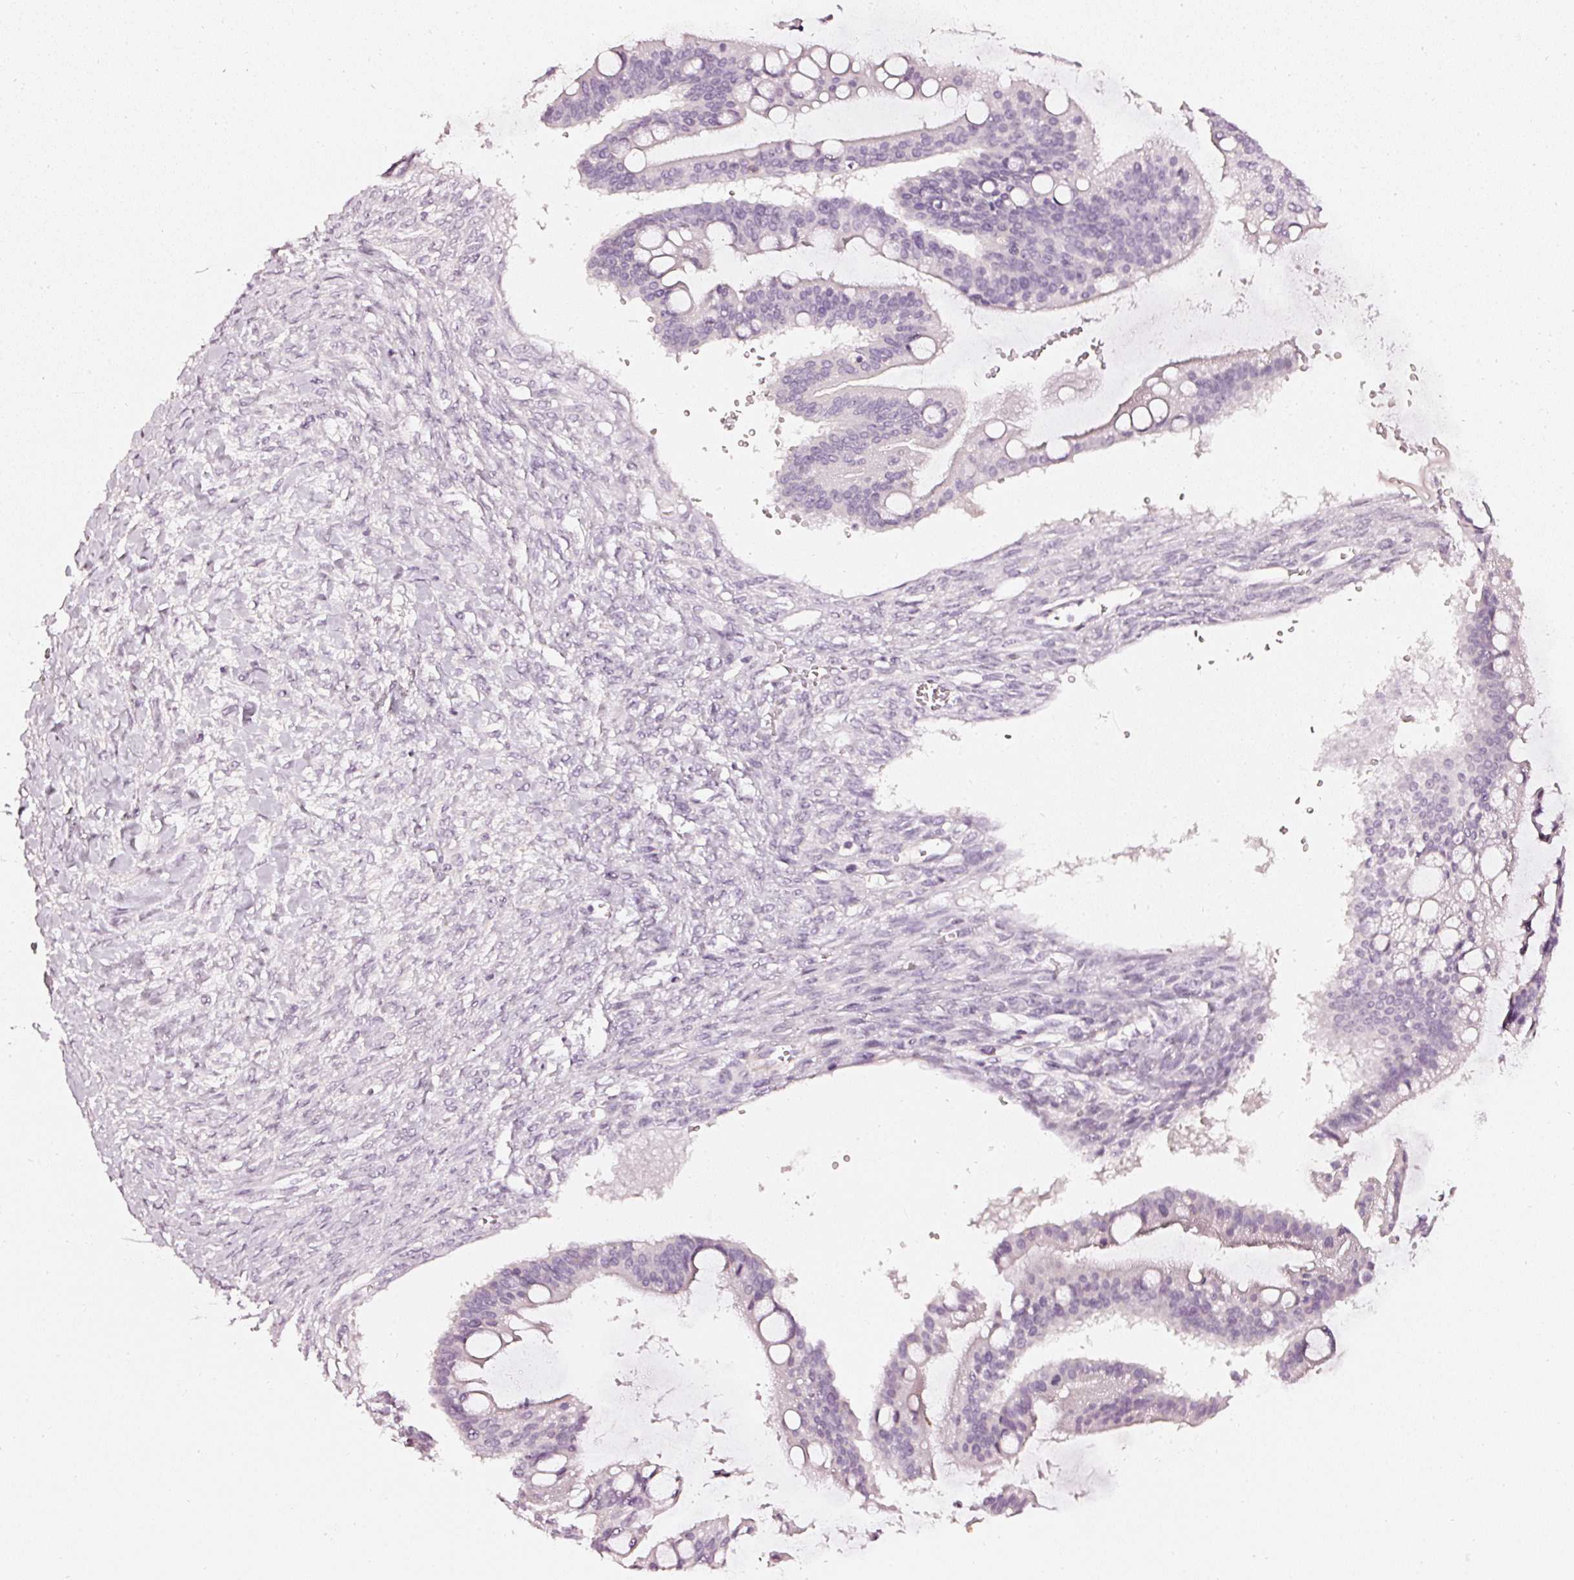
{"staining": {"intensity": "negative", "quantity": "none", "location": "none"}, "tissue": "ovarian cancer", "cell_type": "Tumor cells", "image_type": "cancer", "snomed": [{"axis": "morphology", "description": "Cystadenocarcinoma, mucinous, NOS"}, {"axis": "topography", "description": "Ovary"}], "caption": "This histopathology image is of ovarian cancer (mucinous cystadenocarcinoma) stained with immunohistochemistry (IHC) to label a protein in brown with the nuclei are counter-stained blue. There is no positivity in tumor cells.", "gene": "CNP", "patient": {"sex": "female", "age": 73}}